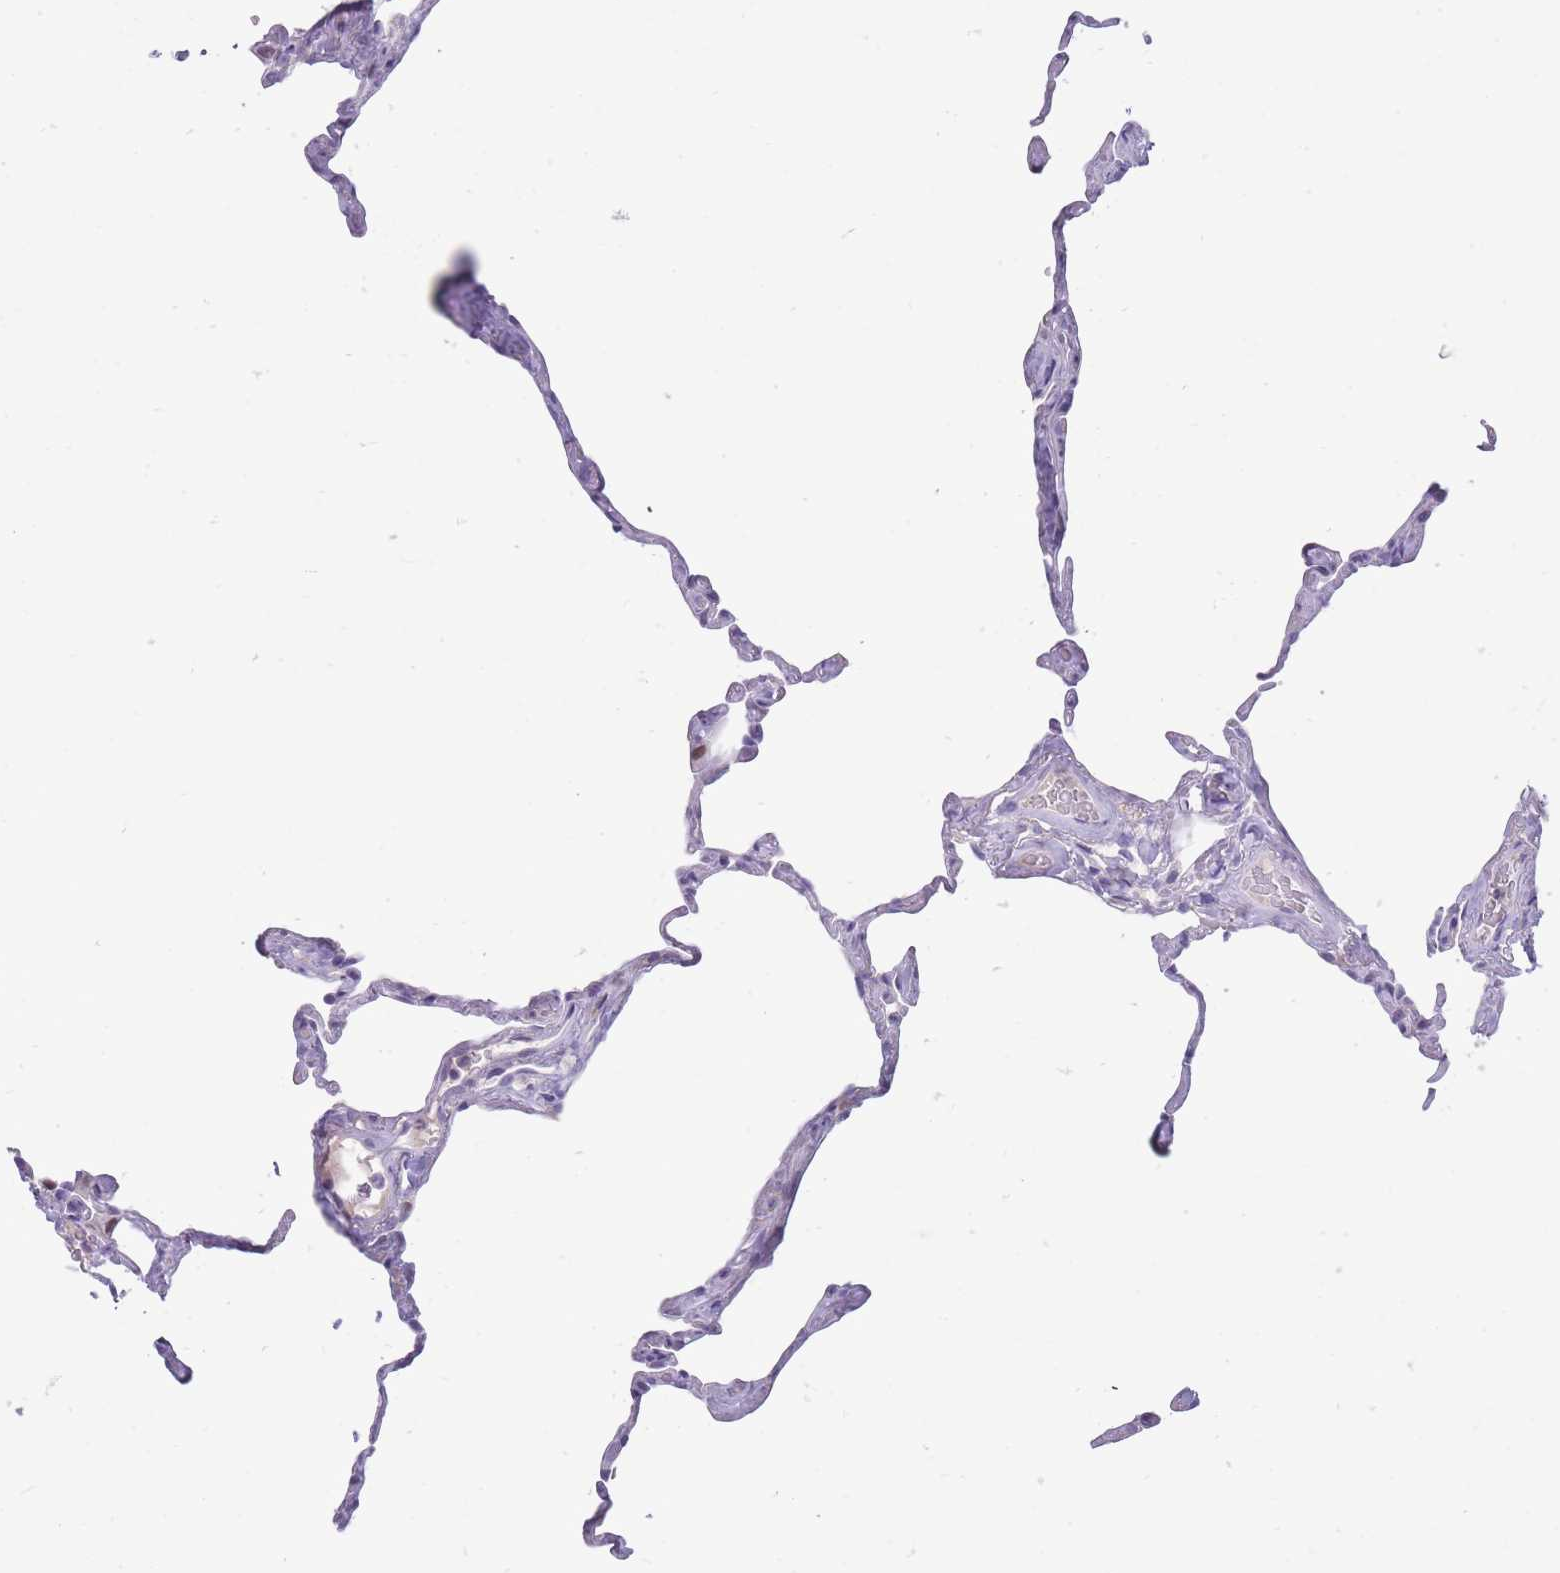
{"staining": {"intensity": "negative", "quantity": "none", "location": "none"}, "tissue": "lung", "cell_type": "Alveolar cells", "image_type": "normal", "snomed": [{"axis": "morphology", "description": "Normal tissue, NOS"}, {"axis": "topography", "description": "Lung"}], "caption": "IHC of normal human lung displays no staining in alveolar cells.", "gene": "ERICH4", "patient": {"sex": "male", "age": 65}}